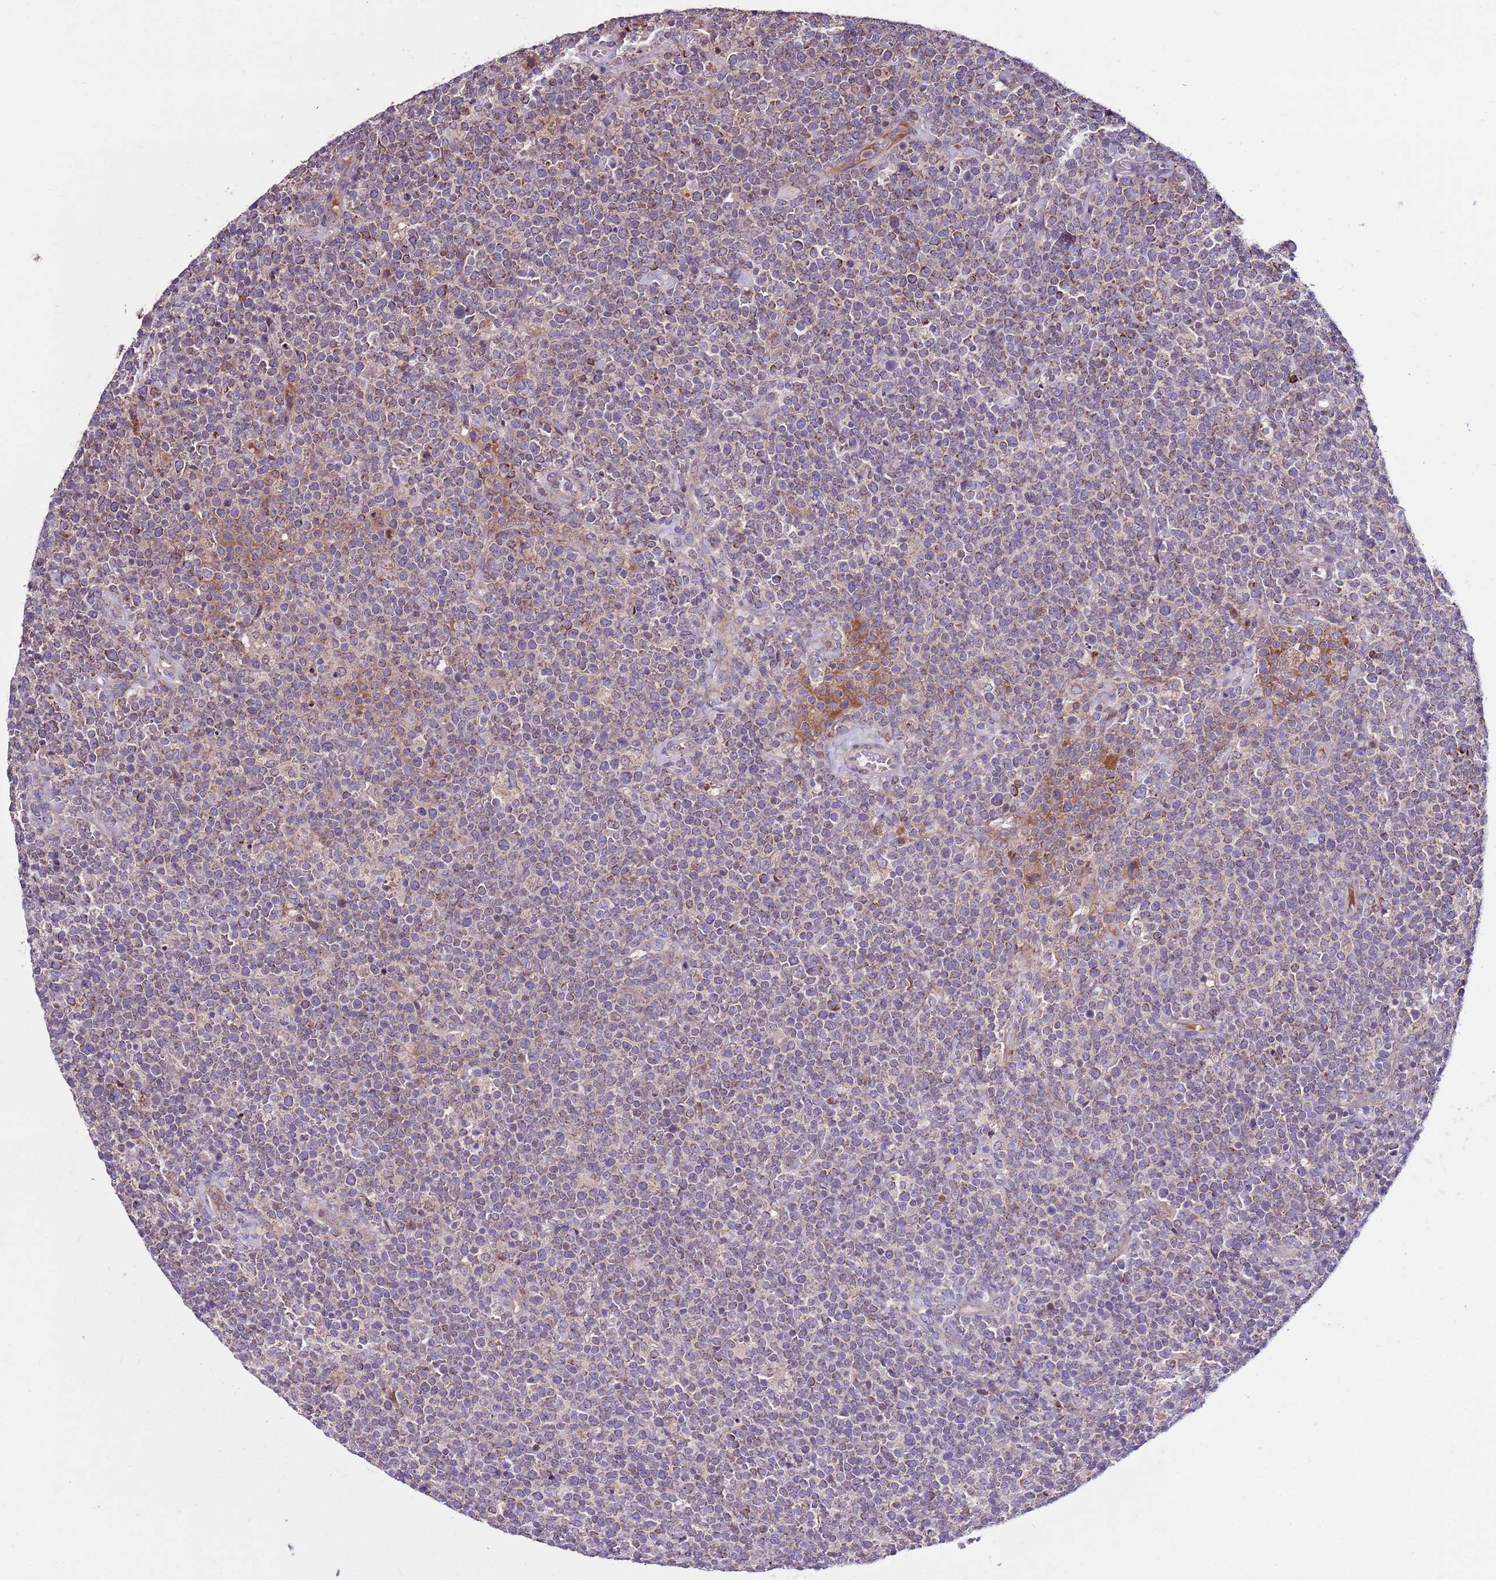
{"staining": {"intensity": "weak", "quantity": "25%-75%", "location": "cytoplasmic/membranous"}, "tissue": "lymphoma", "cell_type": "Tumor cells", "image_type": "cancer", "snomed": [{"axis": "morphology", "description": "Malignant lymphoma, non-Hodgkin's type, High grade"}, {"axis": "topography", "description": "Lymph node"}], "caption": "An immunohistochemistry photomicrograph of neoplastic tissue is shown. Protein staining in brown shows weak cytoplasmic/membranous positivity in lymphoma within tumor cells.", "gene": "SMG1", "patient": {"sex": "male", "age": 61}}